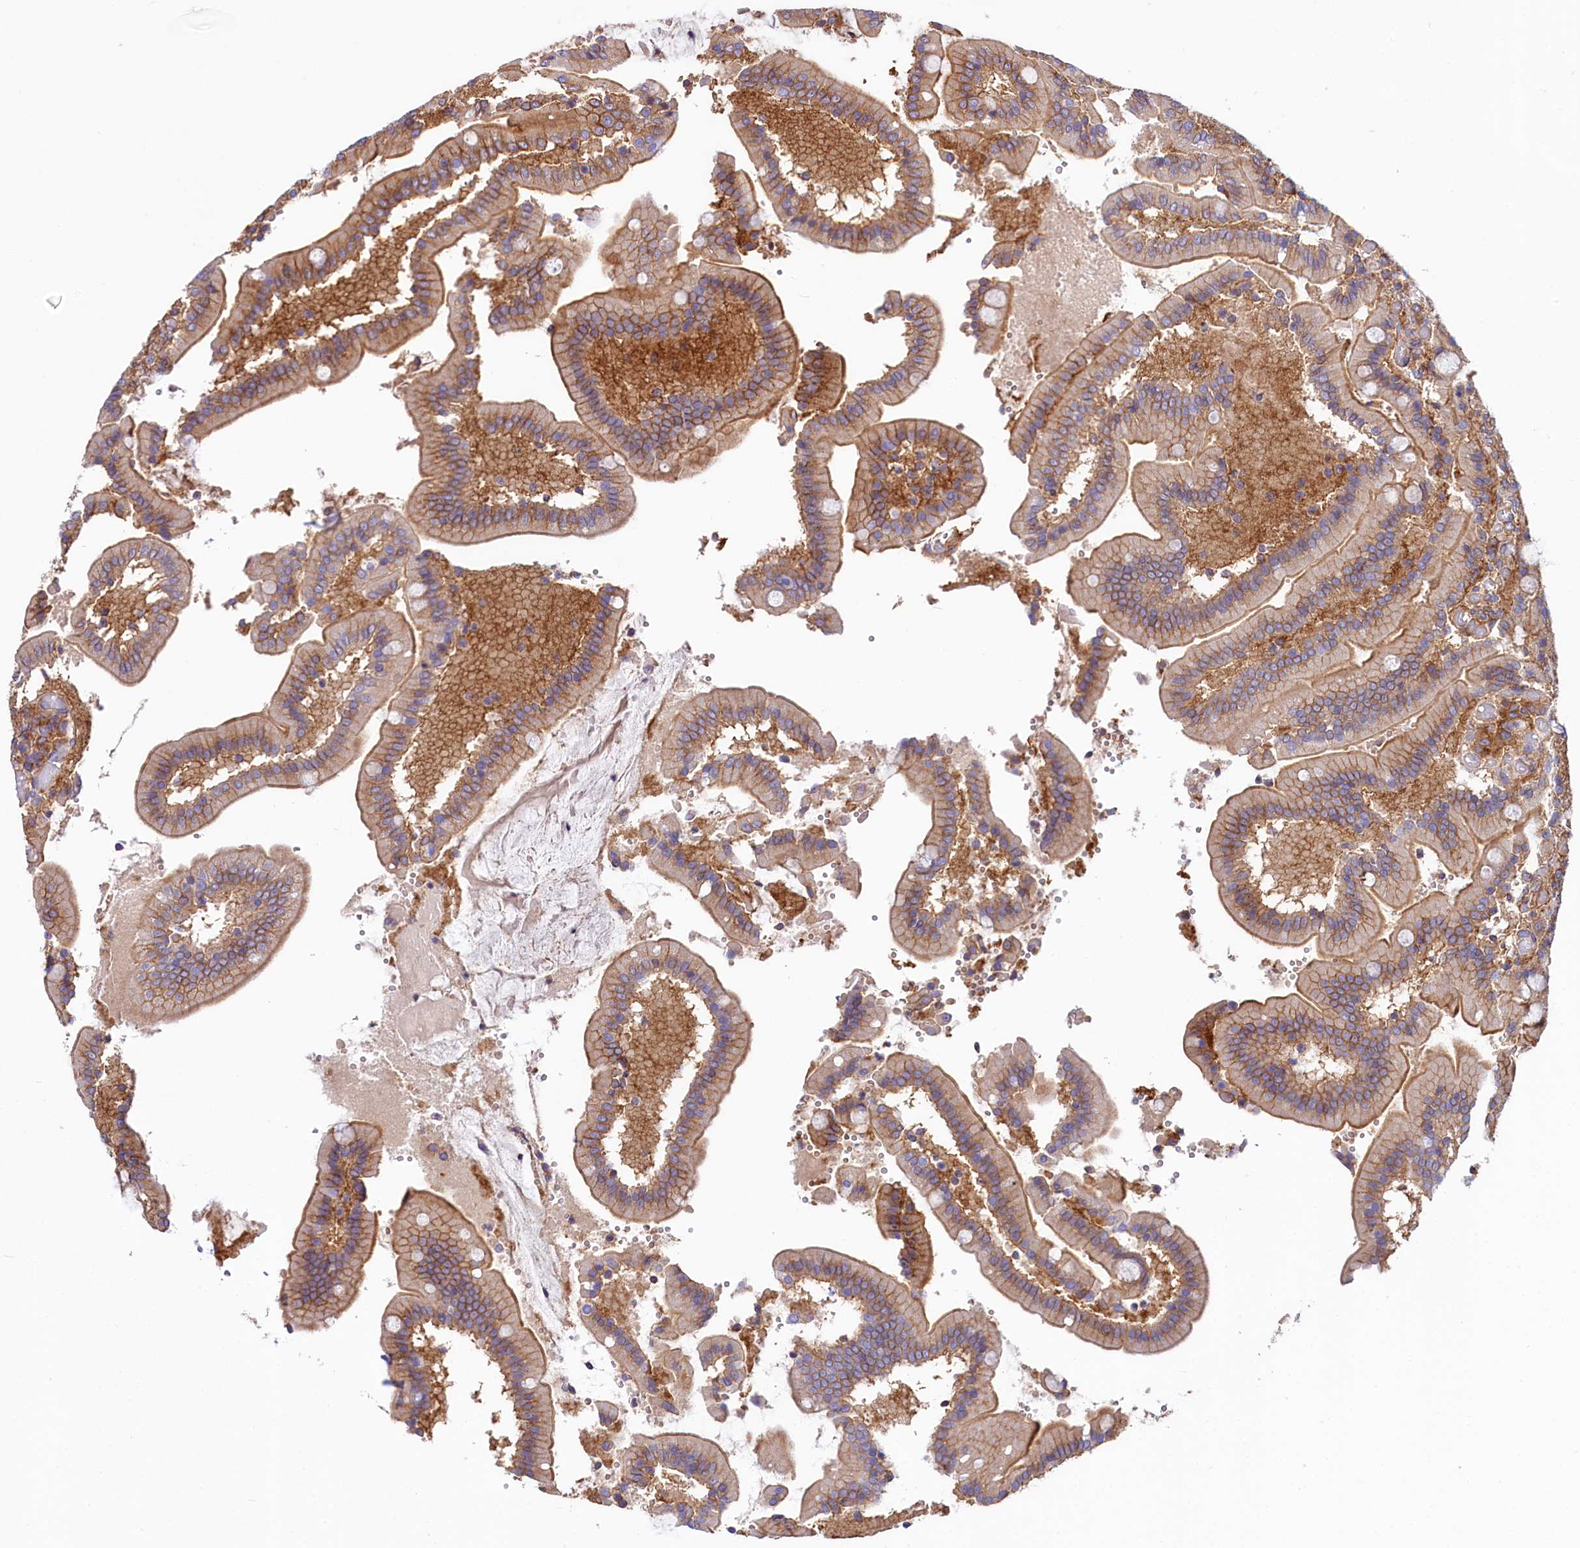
{"staining": {"intensity": "strong", "quantity": ">75%", "location": "cytoplasmic/membranous"}, "tissue": "duodenum", "cell_type": "Glandular cells", "image_type": "normal", "snomed": [{"axis": "morphology", "description": "Normal tissue, NOS"}, {"axis": "topography", "description": "Duodenum"}], "caption": "Brown immunohistochemical staining in unremarkable human duodenum reveals strong cytoplasmic/membranous staining in about >75% of glandular cells.", "gene": "ANO6", "patient": {"sex": "female", "age": 62}}